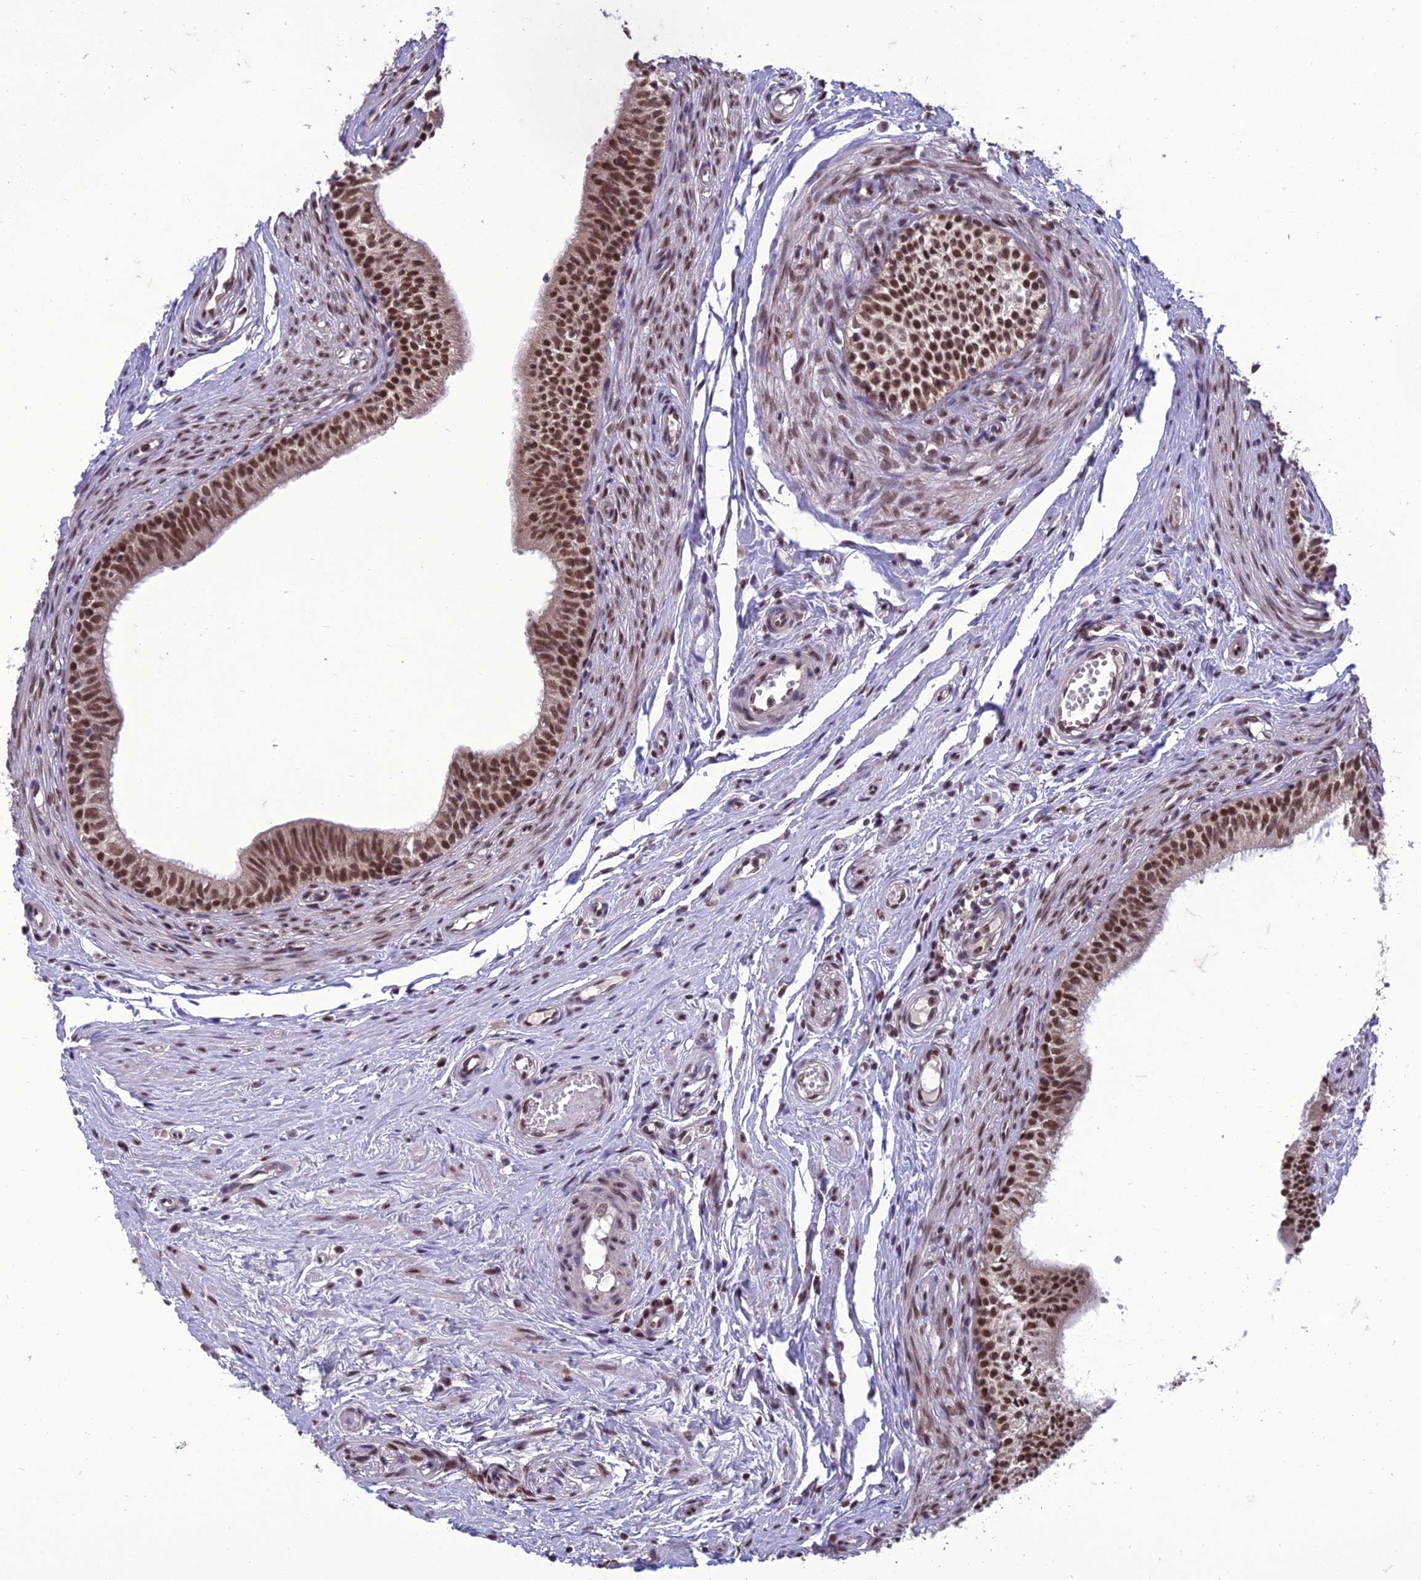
{"staining": {"intensity": "strong", "quantity": ">75%", "location": "nuclear"}, "tissue": "epididymis", "cell_type": "Glandular cells", "image_type": "normal", "snomed": [{"axis": "morphology", "description": "Normal tissue, NOS"}, {"axis": "topography", "description": "Epididymis, spermatic cord, NOS"}], "caption": "Immunohistochemistry image of benign epididymis: epididymis stained using immunohistochemistry reveals high levels of strong protein expression localized specifically in the nuclear of glandular cells, appearing as a nuclear brown color.", "gene": "RANBP3", "patient": {"sex": "male", "age": 22}}